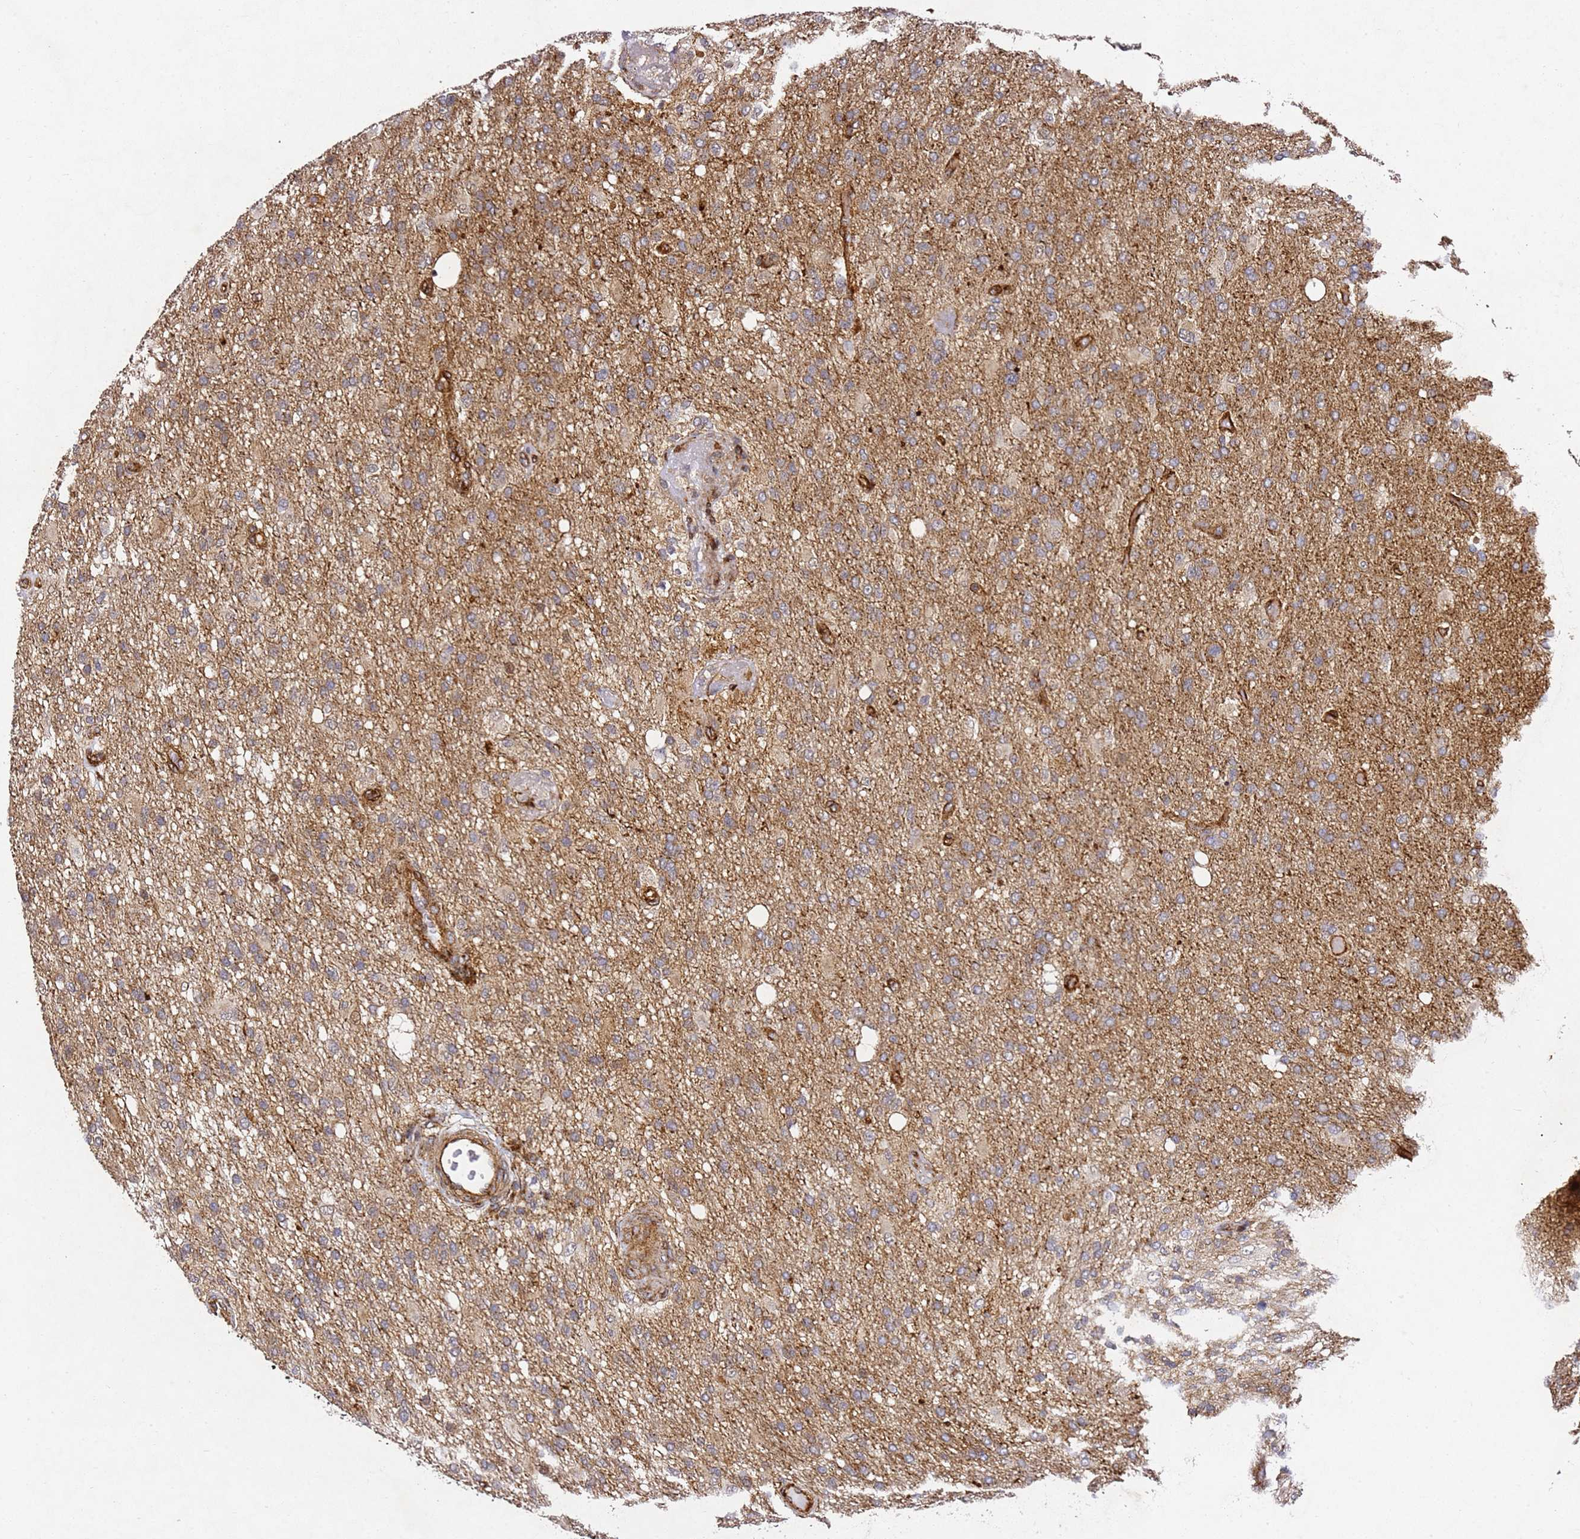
{"staining": {"intensity": "weak", "quantity": "25%-75%", "location": "cytoplasmic/membranous"}, "tissue": "glioma", "cell_type": "Tumor cells", "image_type": "cancer", "snomed": [{"axis": "morphology", "description": "Glioma, malignant, High grade"}, {"axis": "topography", "description": "Brain"}], "caption": "The immunohistochemical stain shows weak cytoplasmic/membranous expression in tumor cells of glioma tissue. (Stains: DAB in brown, nuclei in blue, Microscopy: brightfield microscopy at high magnification).", "gene": "ZNF296", "patient": {"sex": "female", "age": 74}}